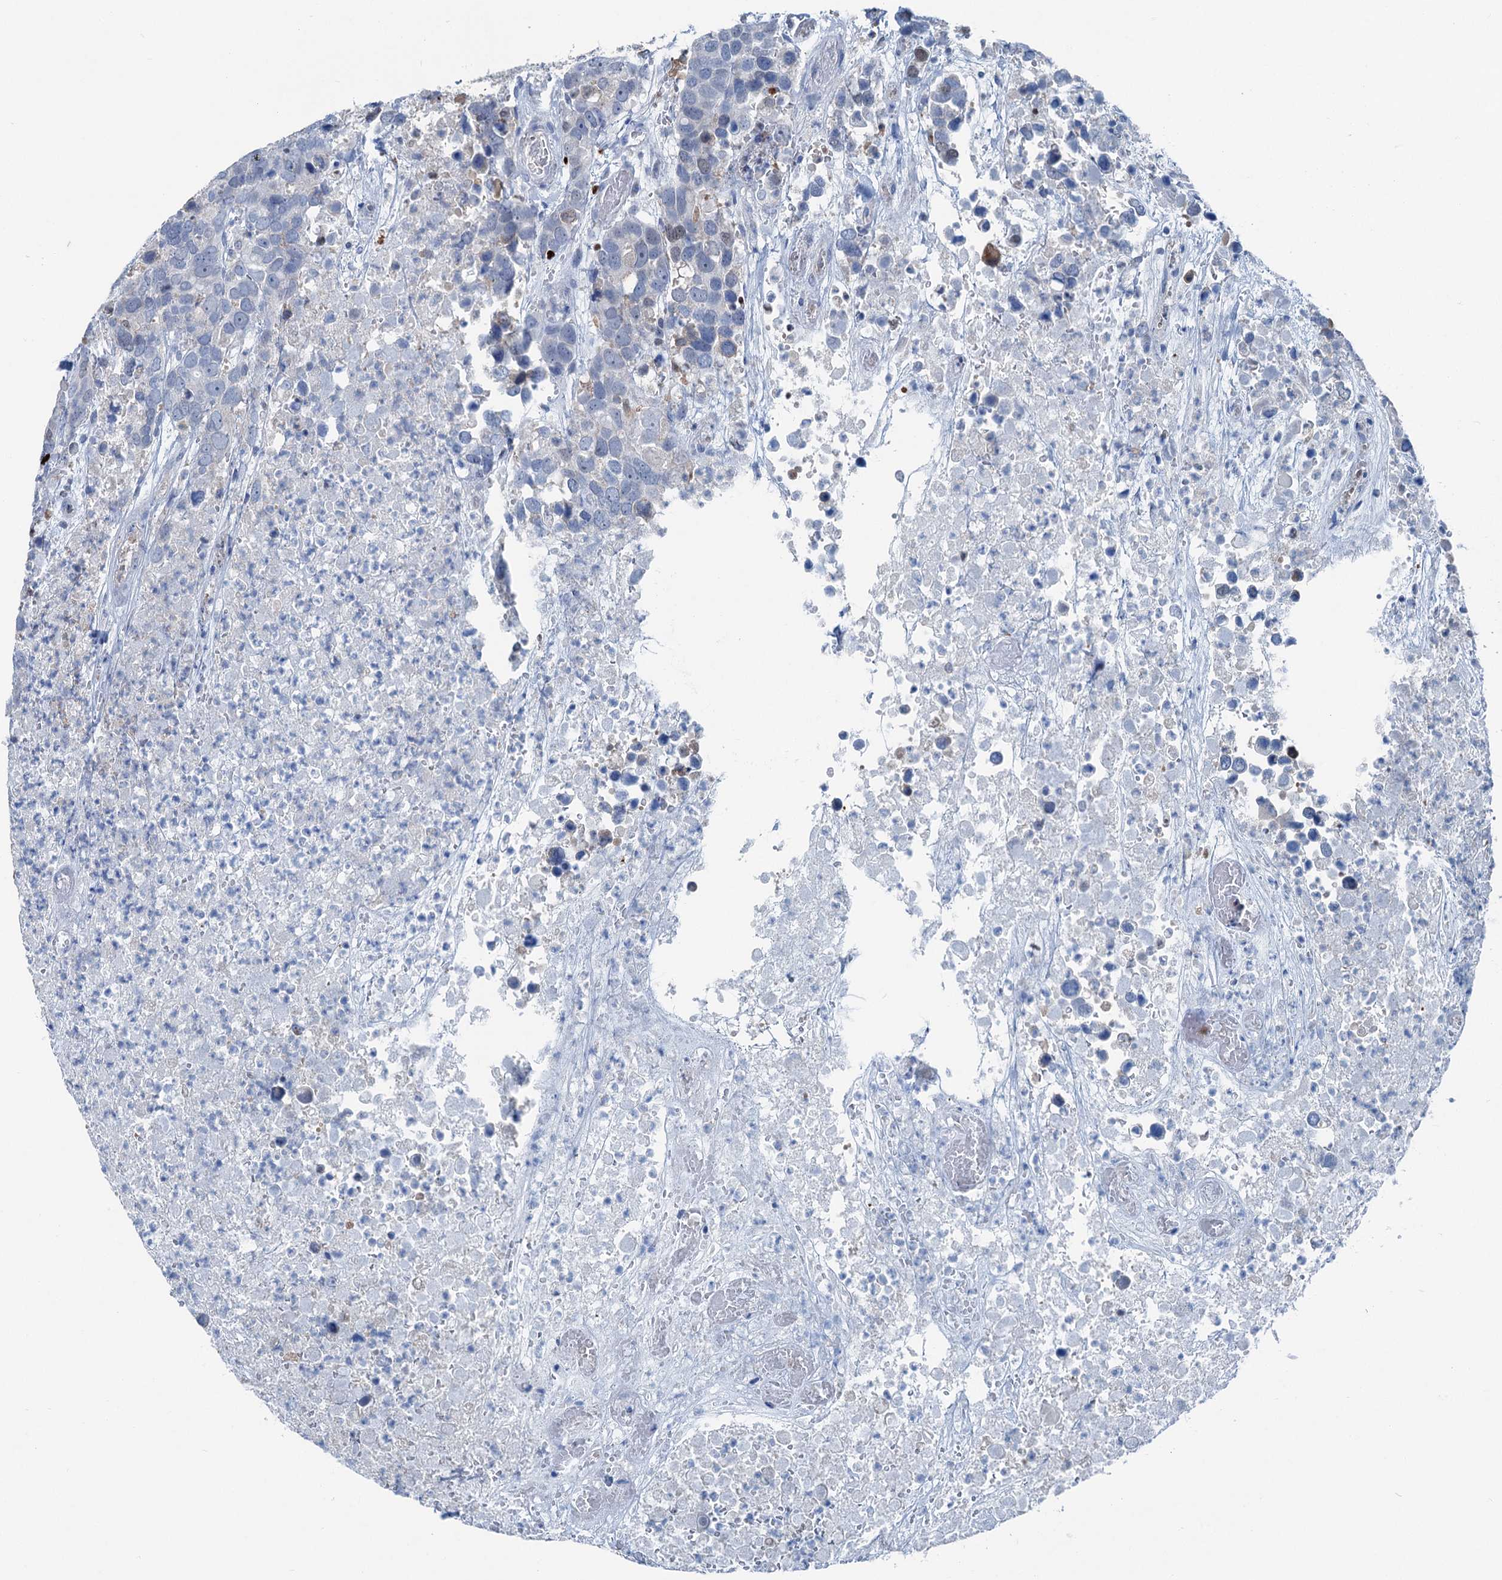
{"staining": {"intensity": "moderate", "quantity": "<25%", "location": "nuclear"}, "tissue": "breast cancer", "cell_type": "Tumor cells", "image_type": "cancer", "snomed": [{"axis": "morphology", "description": "Duct carcinoma"}, {"axis": "topography", "description": "Breast"}], "caption": "DAB (3,3'-diaminobenzidine) immunohistochemical staining of human breast infiltrating ductal carcinoma exhibits moderate nuclear protein positivity in about <25% of tumor cells.", "gene": "ELP4", "patient": {"sex": "female", "age": 83}}